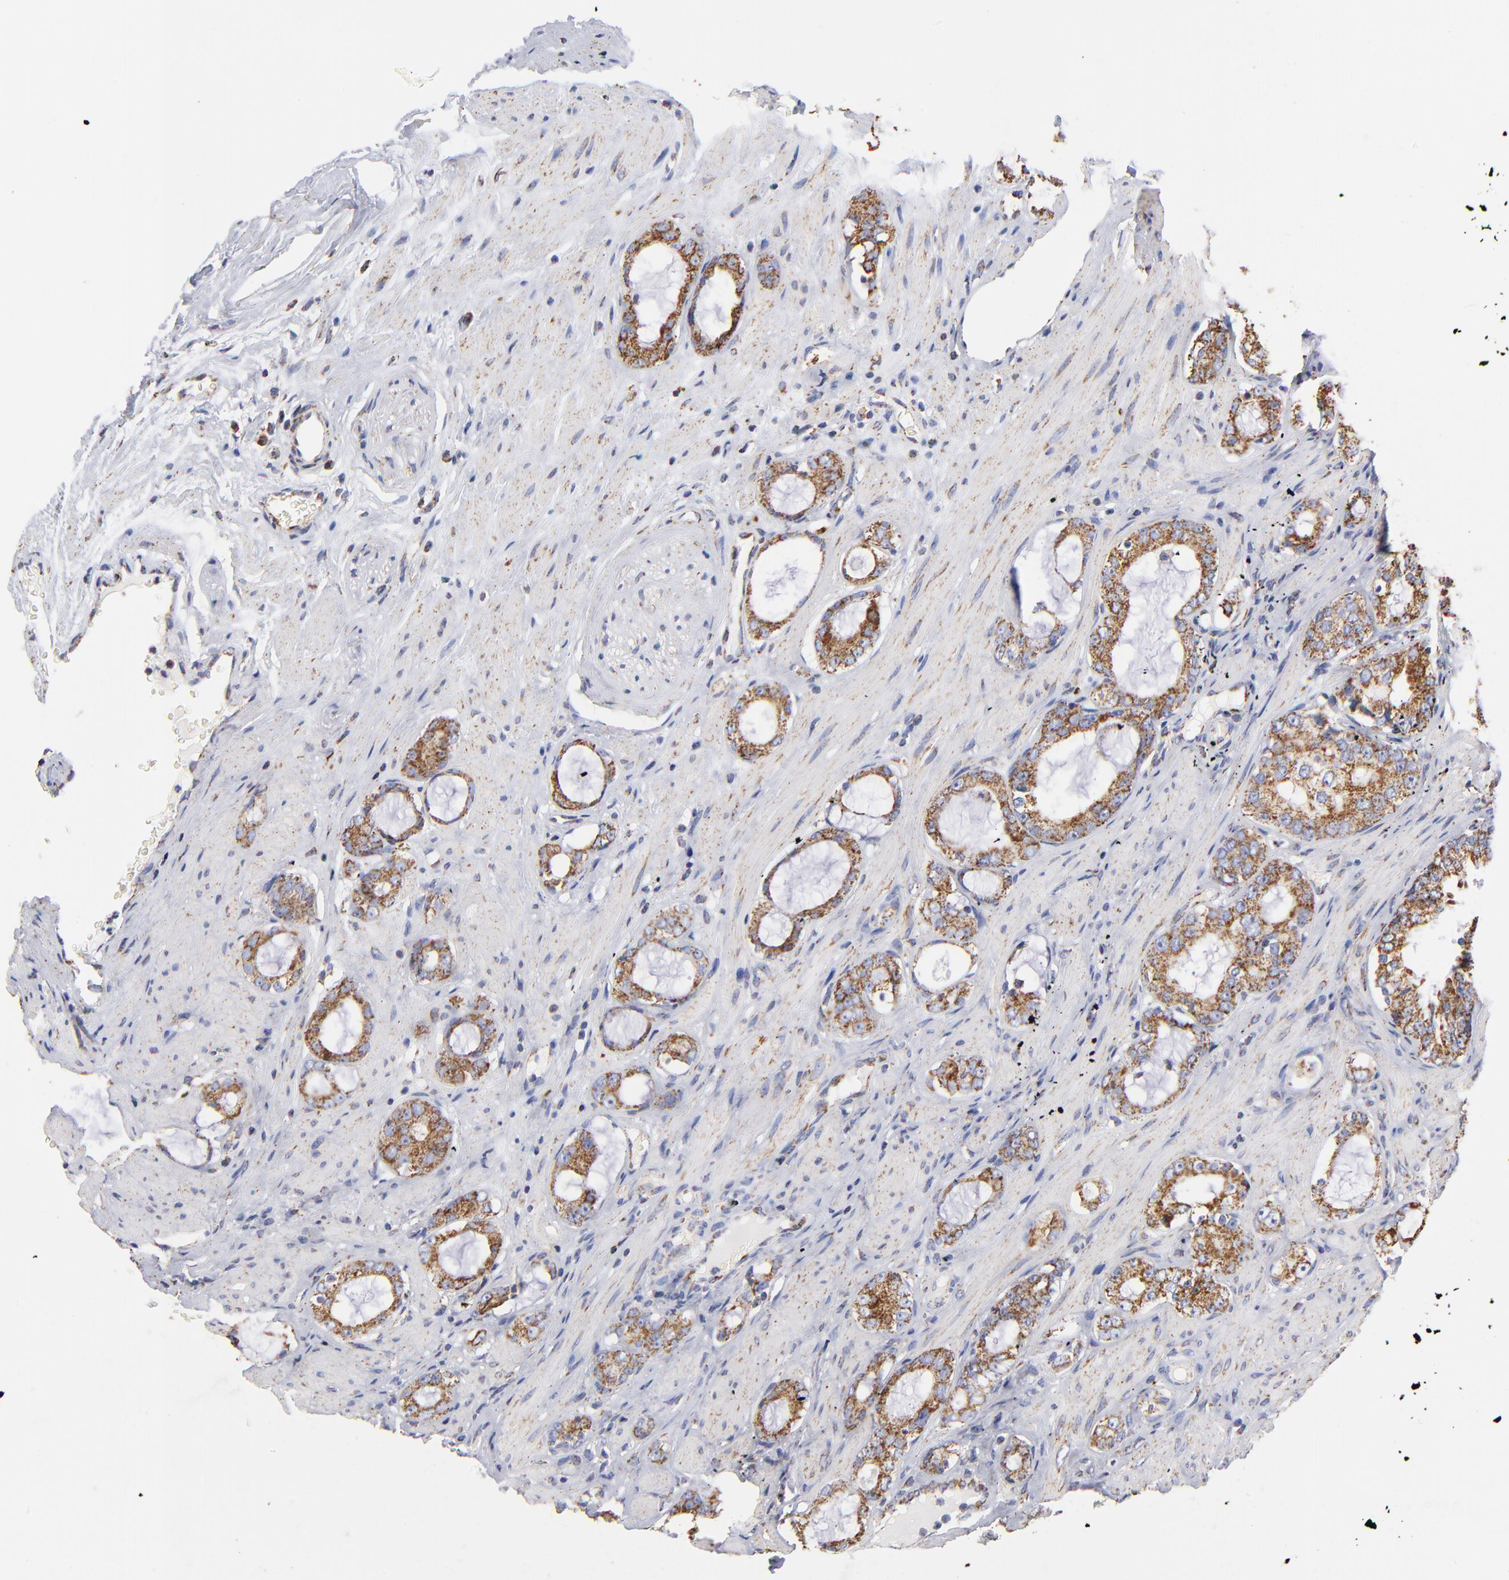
{"staining": {"intensity": "strong", "quantity": ">75%", "location": "cytoplasmic/membranous"}, "tissue": "prostate cancer", "cell_type": "Tumor cells", "image_type": "cancer", "snomed": [{"axis": "morphology", "description": "Adenocarcinoma, Medium grade"}, {"axis": "topography", "description": "Prostate"}], "caption": "Immunohistochemical staining of medium-grade adenocarcinoma (prostate) shows high levels of strong cytoplasmic/membranous positivity in approximately >75% of tumor cells. Nuclei are stained in blue.", "gene": "PHB1", "patient": {"sex": "male", "age": 73}}